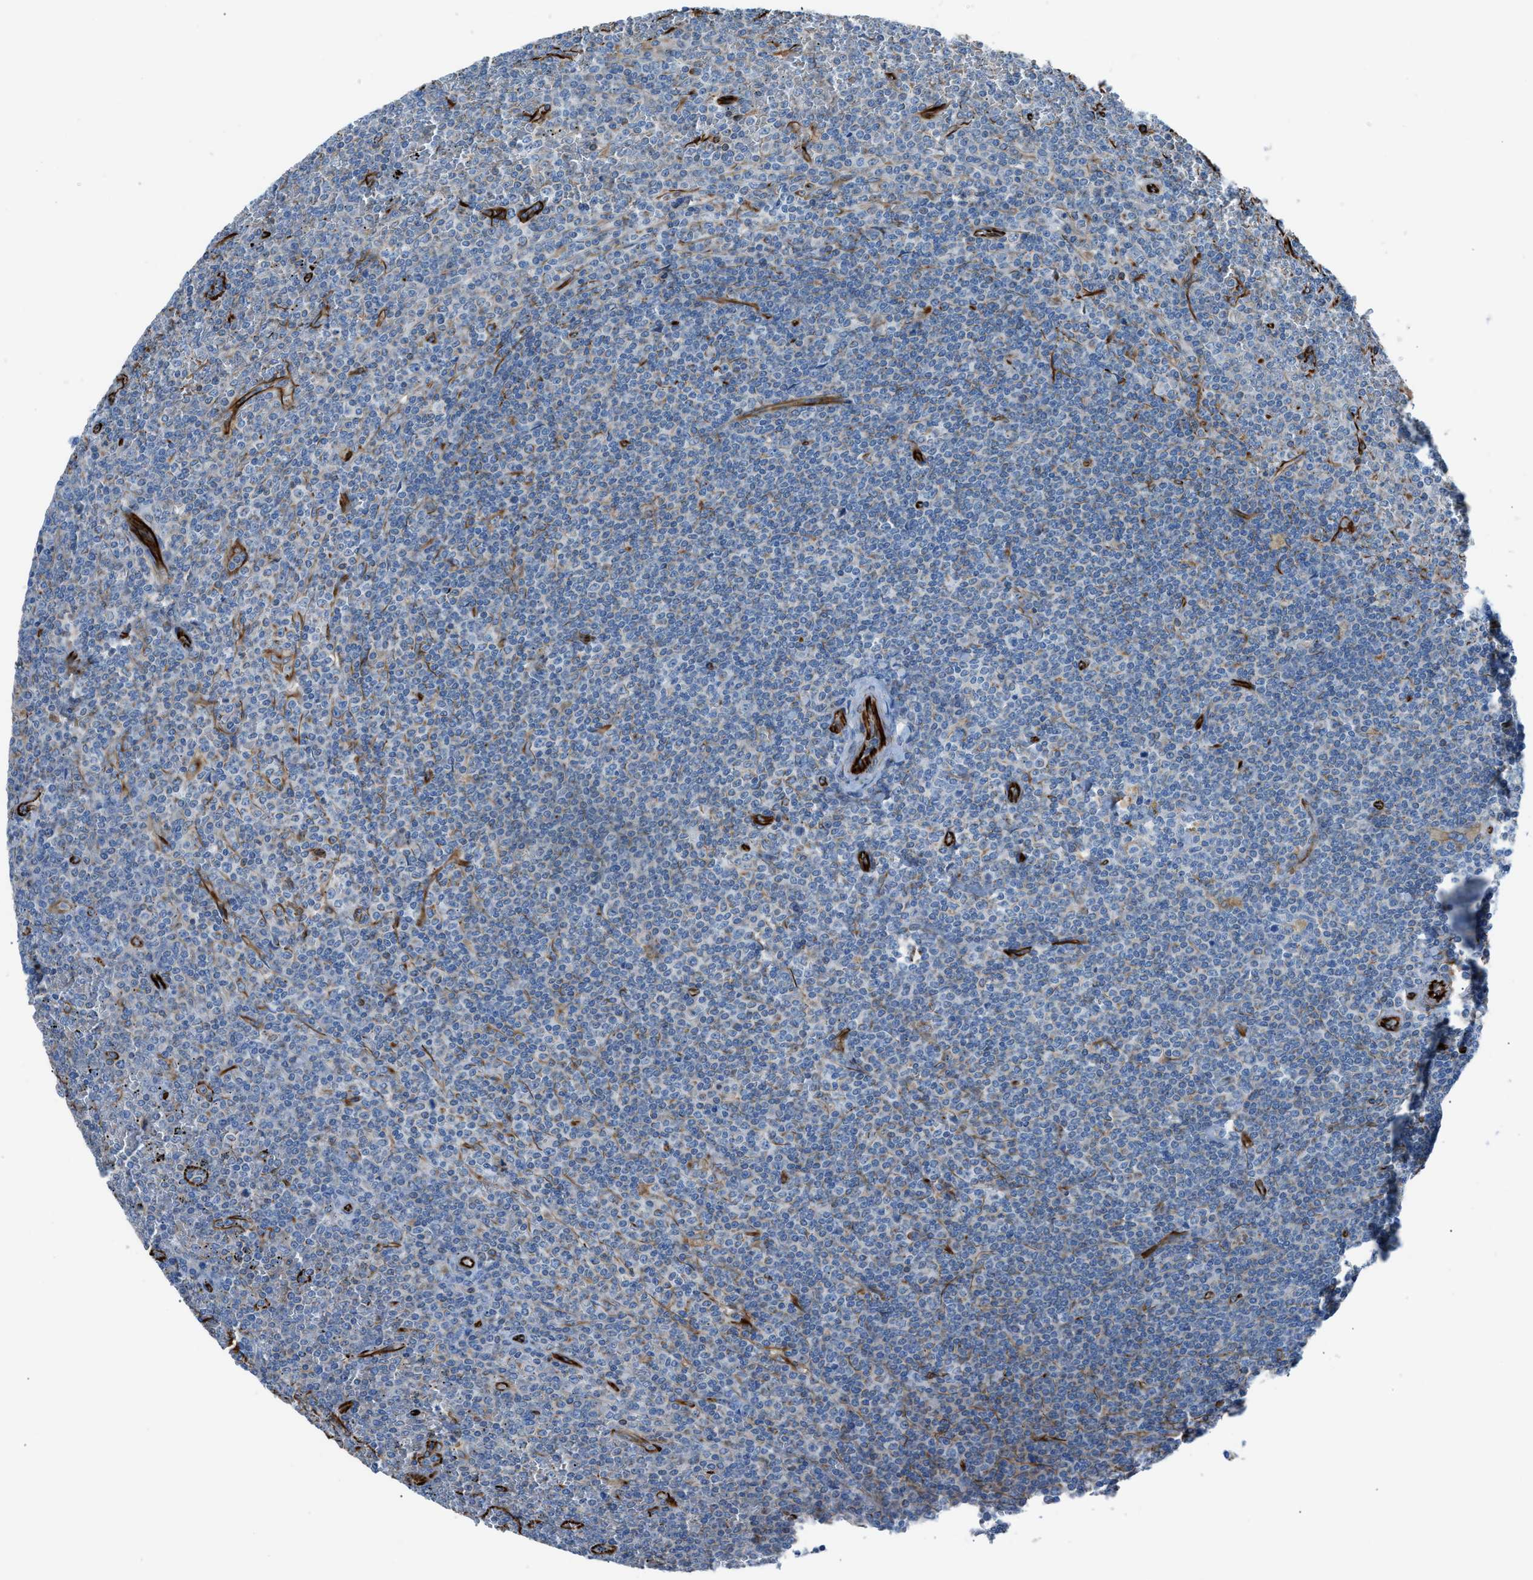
{"staining": {"intensity": "negative", "quantity": "none", "location": "none"}, "tissue": "lymphoma", "cell_type": "Tumor cells", "image_type": "cancer", "snomed": [{"axis": "morphology", "description": "Malignant lymphoma, non-Hodgkin's type, Low grade"}, {"axis": "topography", "description": "Spleen"}], "caption": "This is an immunohistochemistry histopathology image of human lymphoma. There is no positivity in tumor cells.", "gene": "CABP7", "patient": {"sex": "female", "age": 19}}